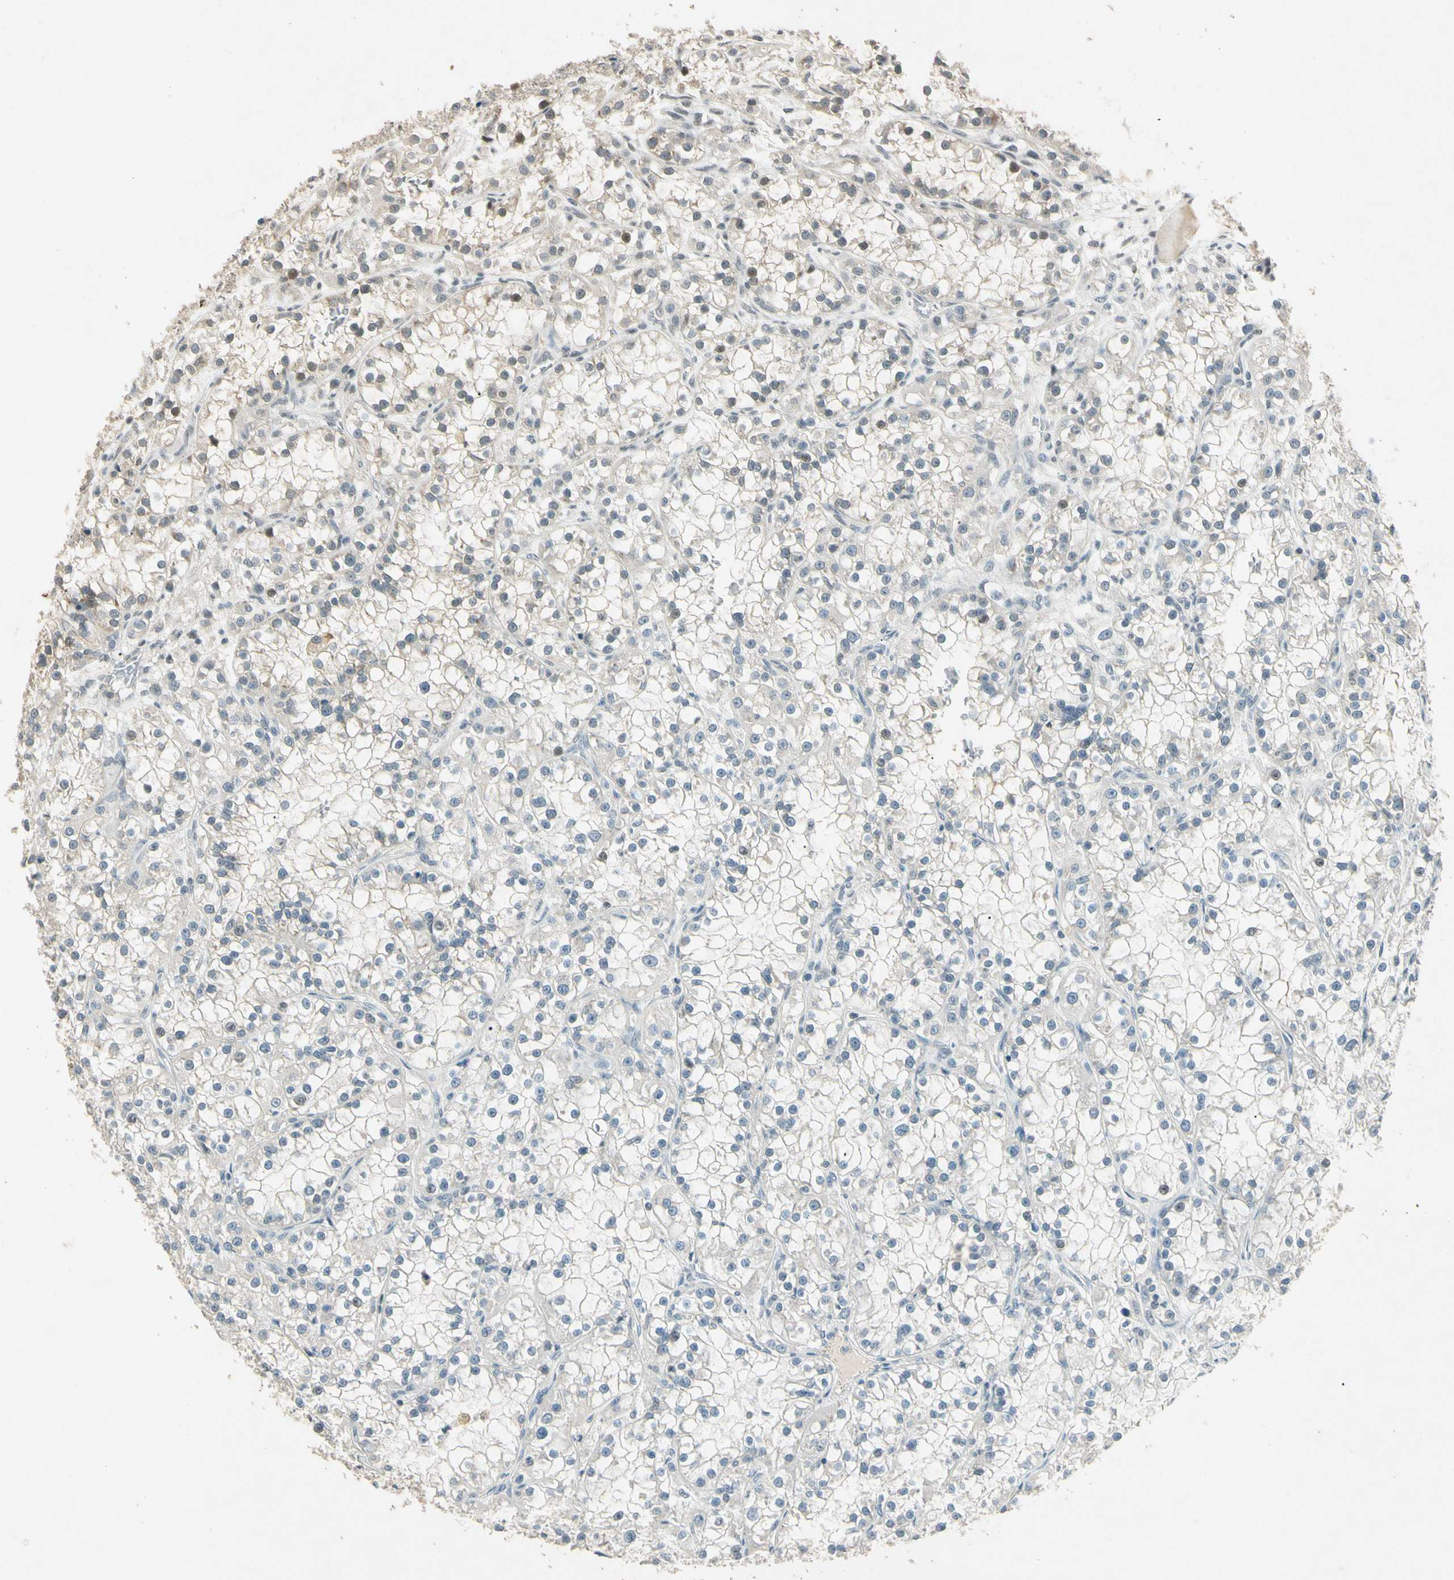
{"staining": {"intensity": "weak", "quantity": "25%-75%", "location": "cytoplasmic/membranous,nuclear"}, "tissue": "renal cancer", "cell_type": "Tumor cells", "image_type": "cancer", "snomed": [{"axis": "morphology", "description": "Adenocarcinoma, NOS"}, {"axis": "topography", "description": "Kidney"}], "caption": "Renal adenocarcinoma stained for a protein displays weak cytoplasmic/membranous and nuclear positivity in tumor cells.", "gene": "ZBTB4", "patient": {"sex": "female", "age": 52}}